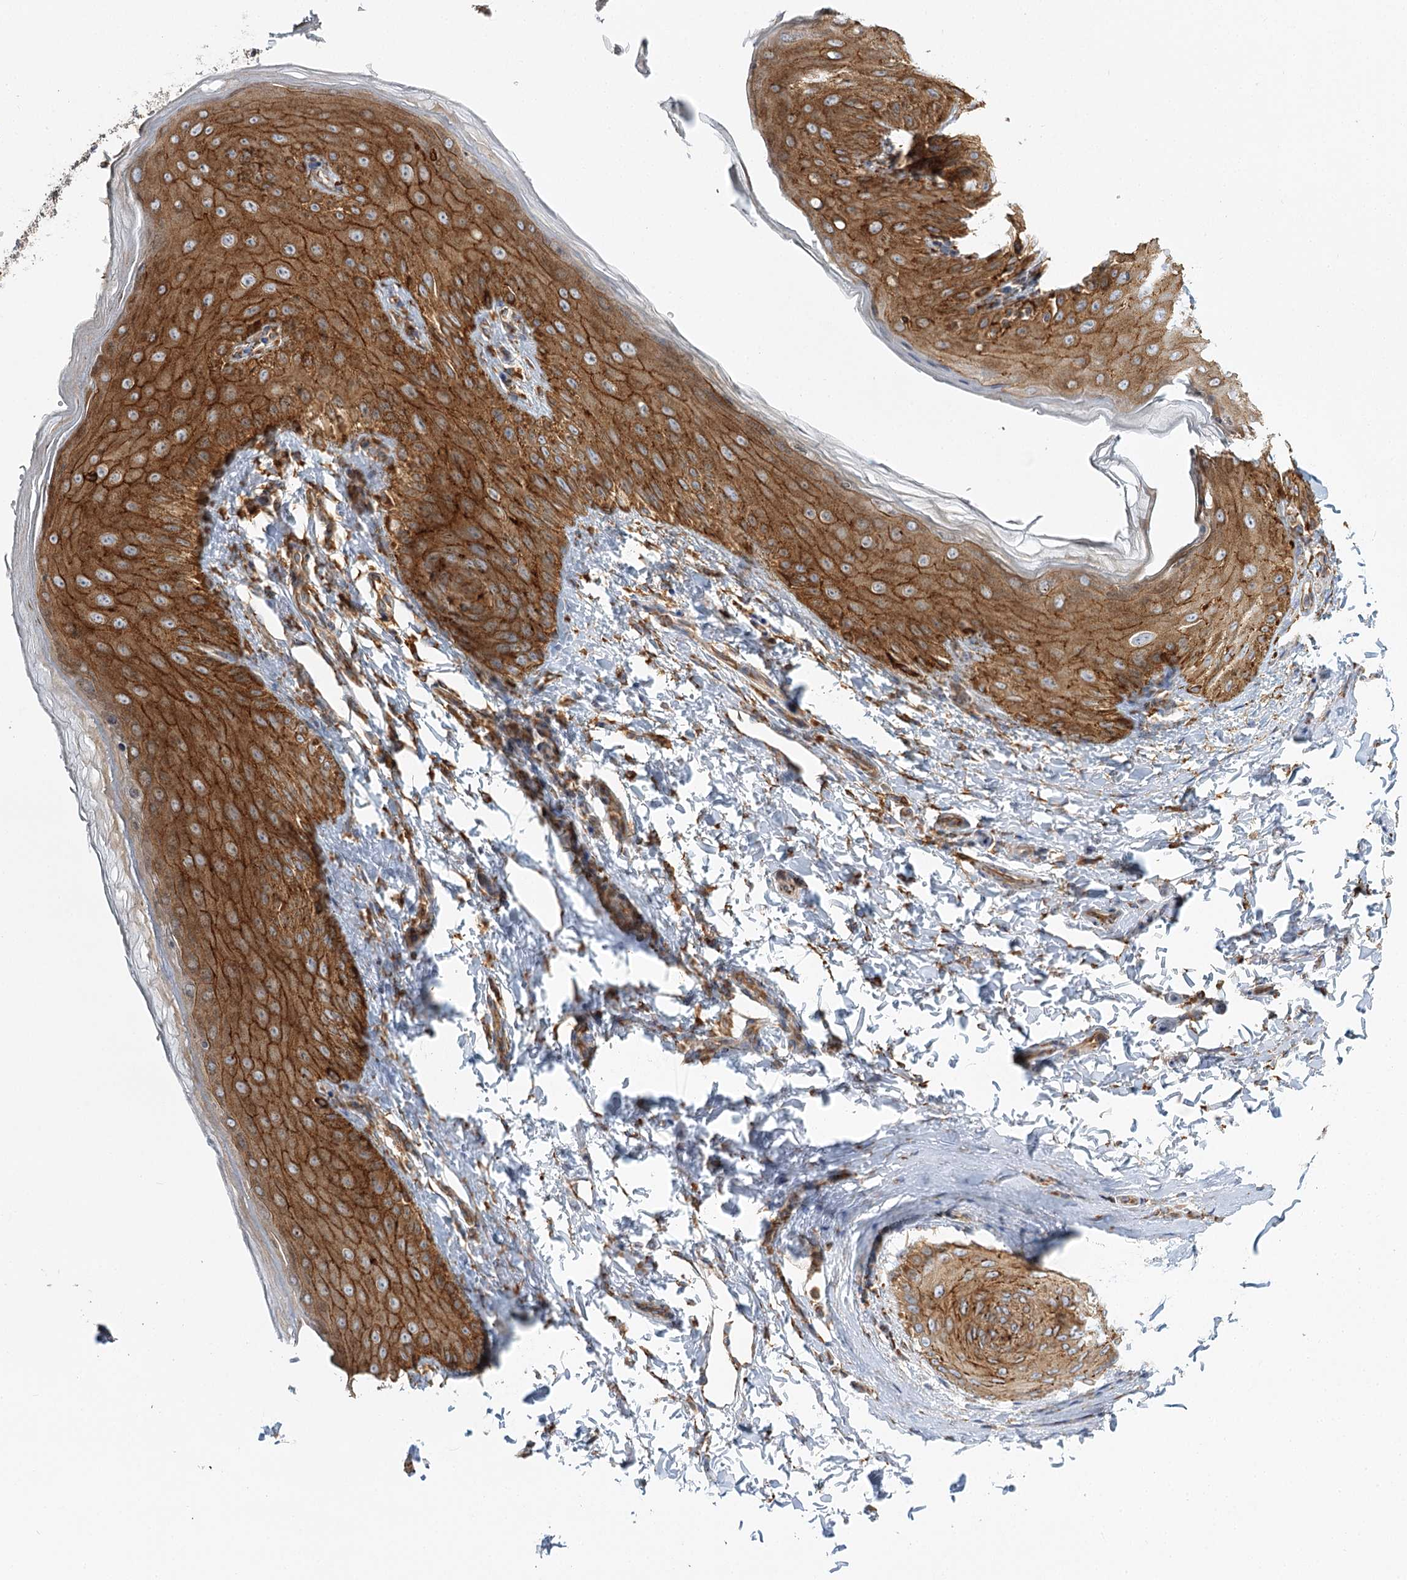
{"staining": {"intensity": "strong", "quantity": ">75%", "location": "cytoplasmic/membranous"}, "tissue": "skin", "cell_type": "Epidermal cells", "image_type": "normal", "snomed": [{"axis": "morphology", "description": "Normal tissue, NOS"}, {"axis": "topography", "description": "Anal"}], "caption": "Skin stained with IHC displays strong cytoplasmic/membranous positivity in about >75% of epidermal cells. (Stains: DAB in brown, nuclei in blue, Microscopy: brightfield microscopy at high magnification).", "gene": "TAS1R1", "patient": {"sex": "male", "age": 44}}